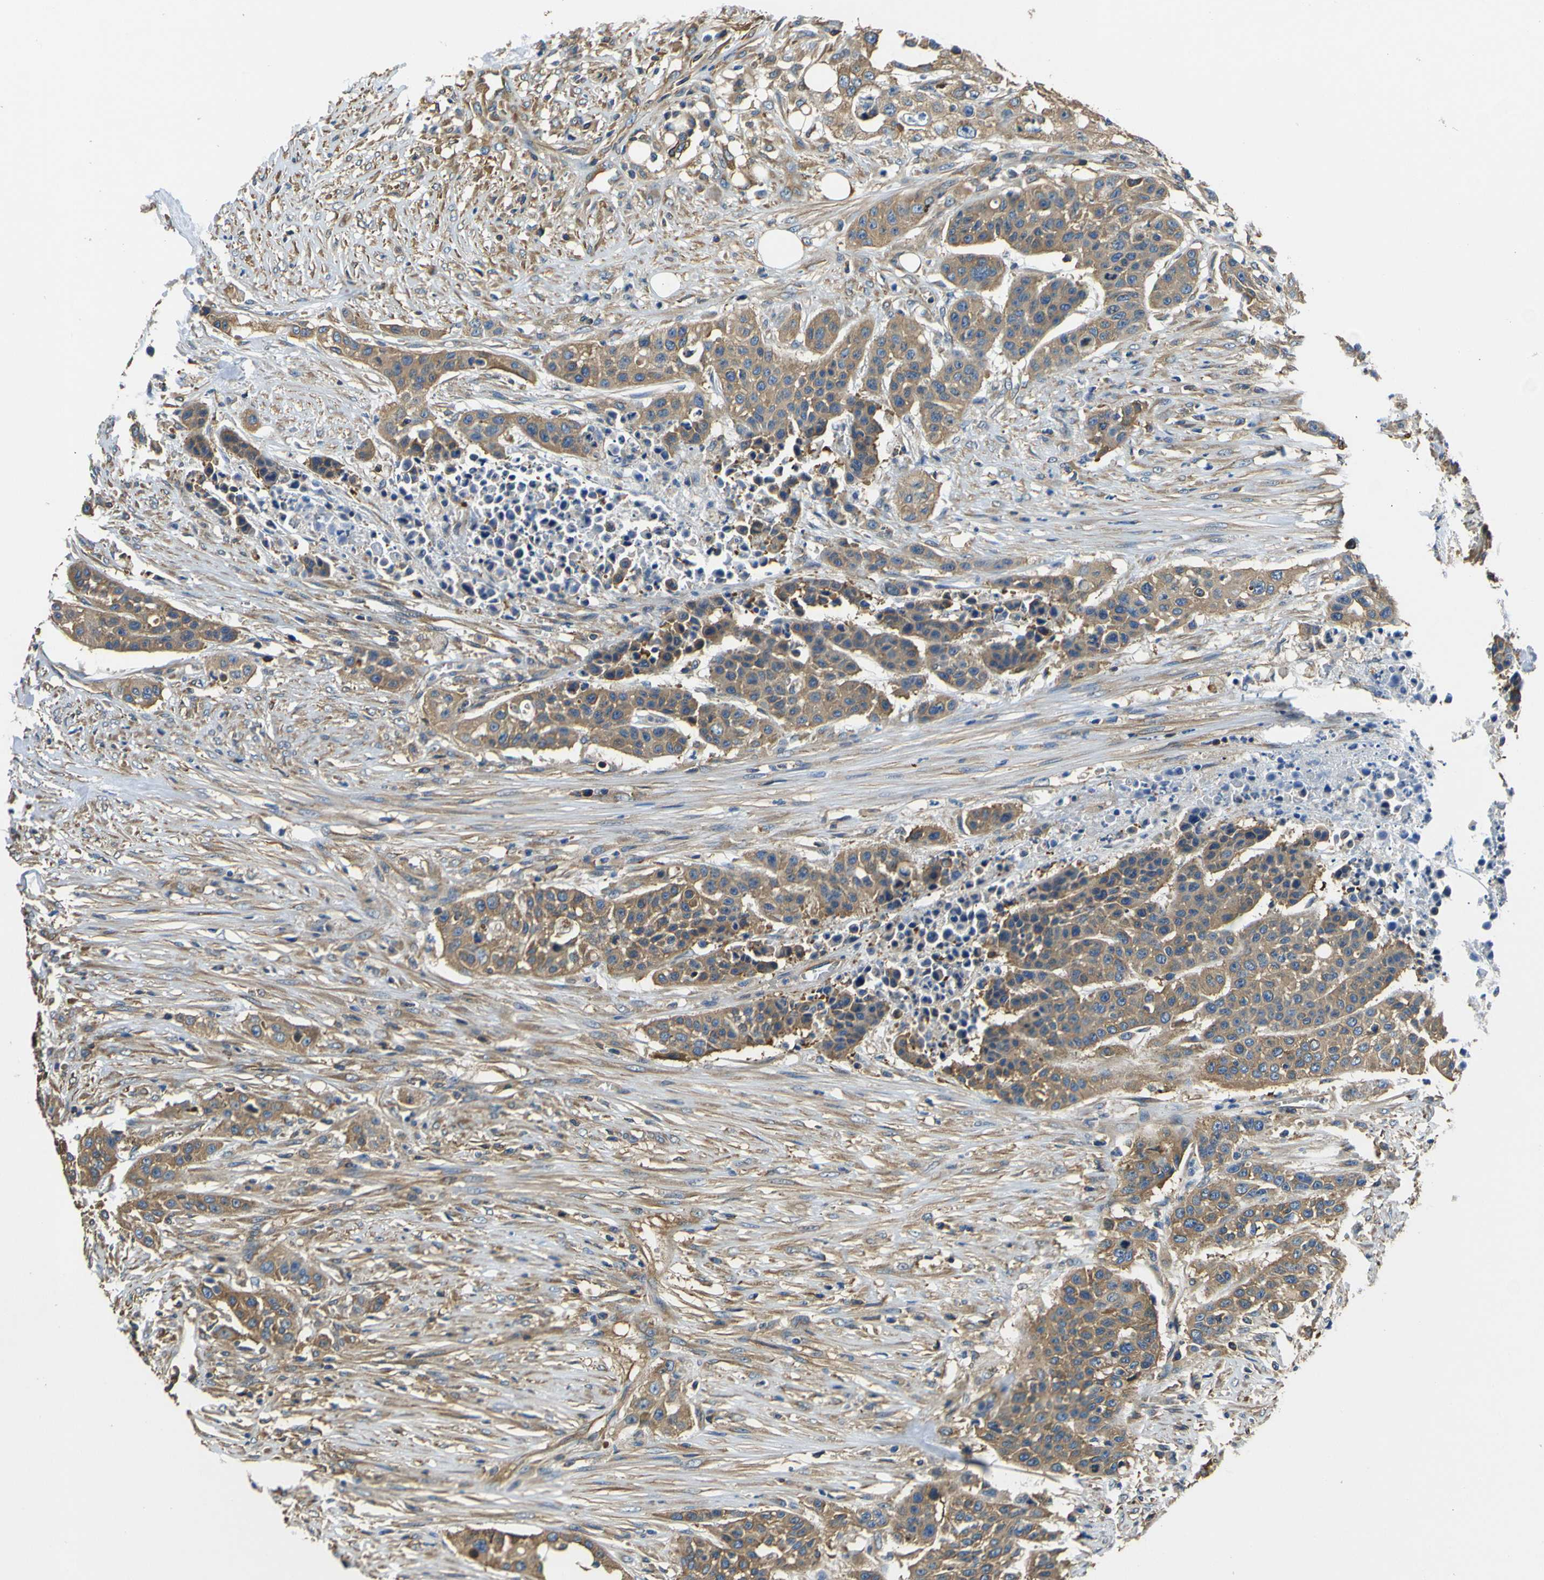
{"staining": {"intensity": "moderate", "quantity": ">75%", "location": "cytoplasmic/membranous"}, "tissue": "urothelial cancer", "cell_type": "Tumor cells", "image_type": "cancer", "snomed": [{"axis": "morphology", "description": "Urothelial carcinoma, High grade"}, {"axis": "topography", "description": "Urinary bladder"}], "caption": "This is an image of IHC staining of high-grade urothelial carcinoma, which shows moderate staining in the cytoplasmic/membranous of tumor cells.", "gene": "TUBB", "patient": {"sex": "male", "age": 74}}